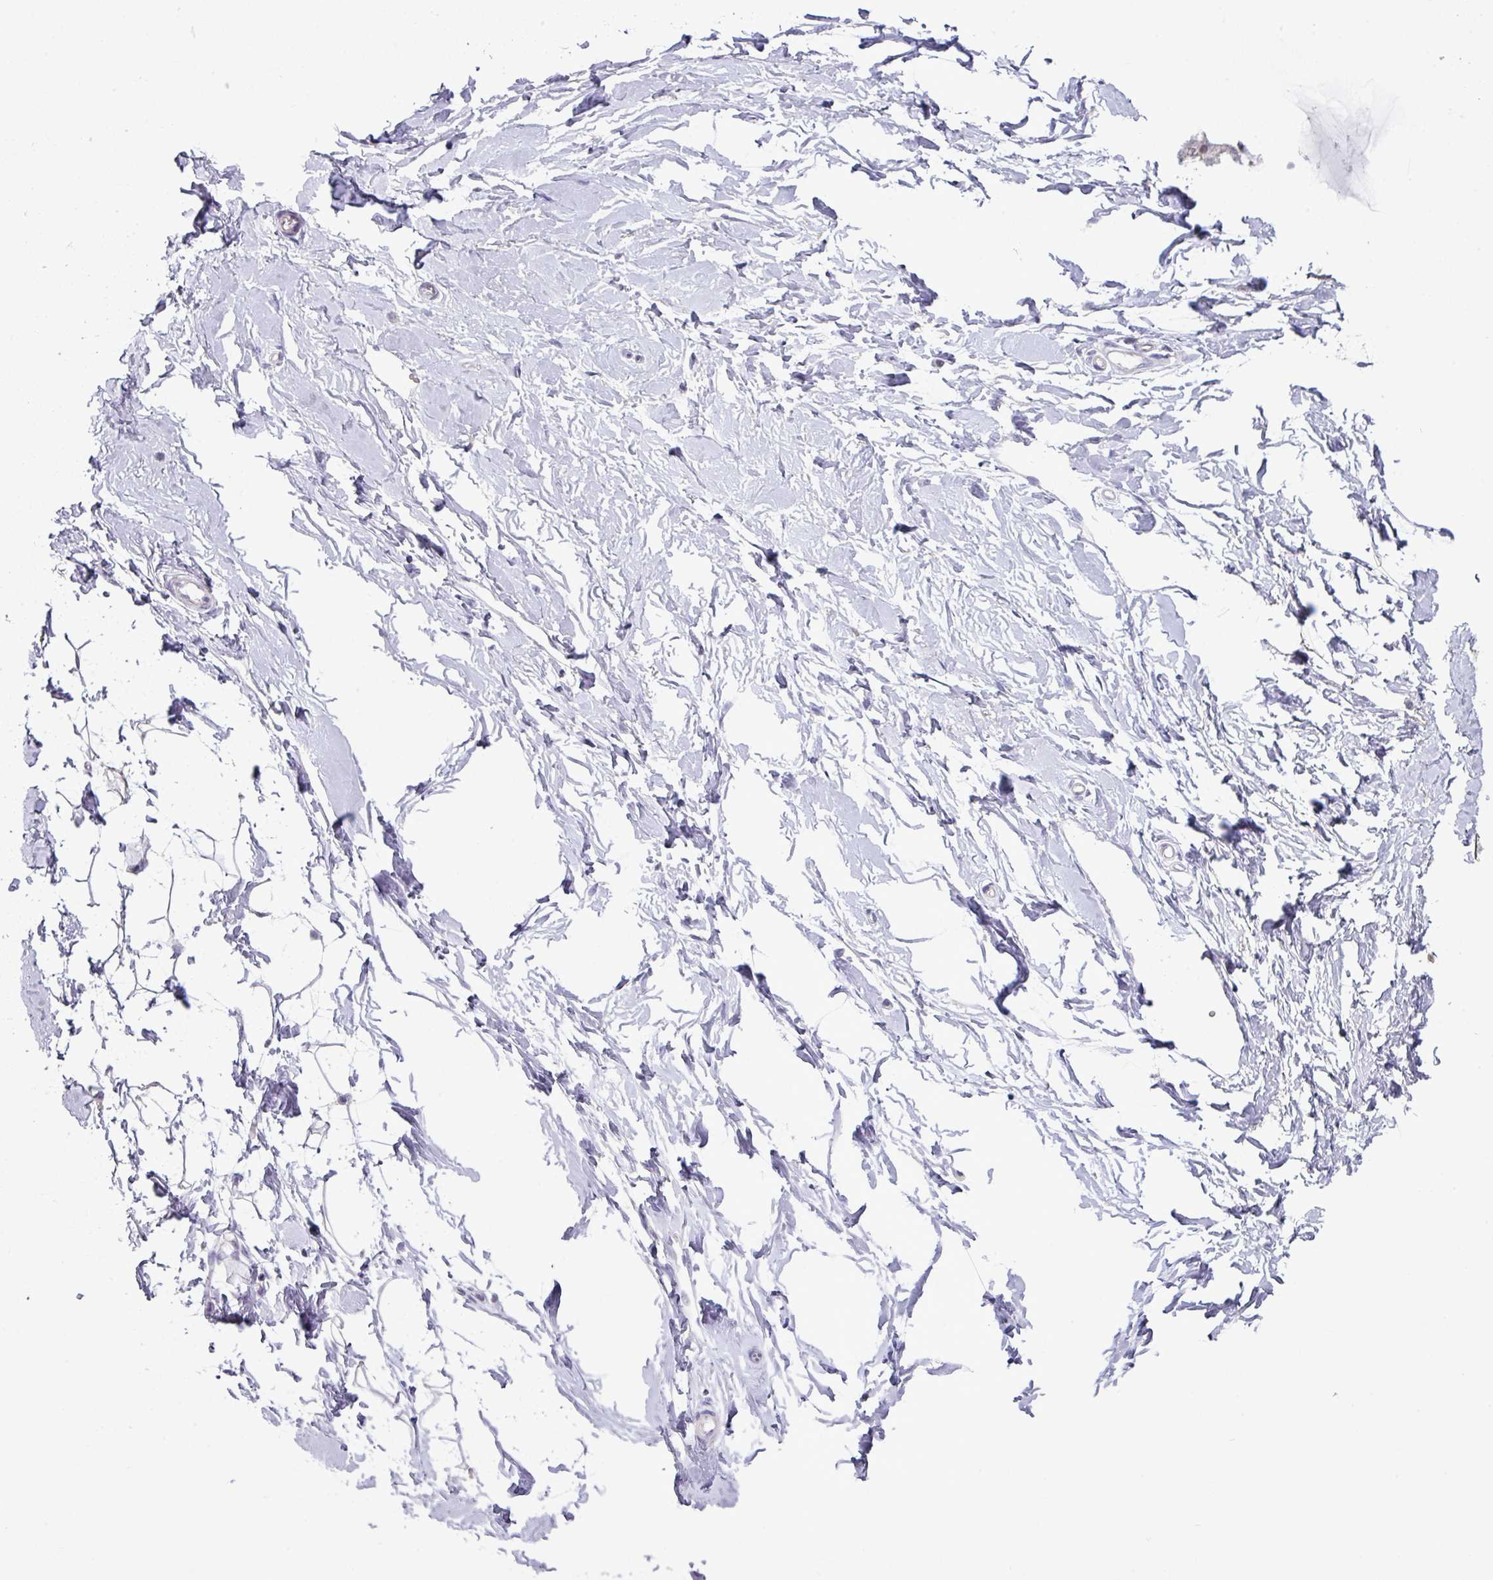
{"staining": {"intensity": "negative", "quantity": "none", "location": "none"}, "tissue": "breast", "cell_type": "Adipocytes", "image_type": "normal", "snomed": [{"axis": "morphology", "description": "Normal tissue, NOS"}, {"axis": "topography", "description": "Breast"}], "caption": "Protein analysis of unremarkable breast displays no significant expression in adipocytes.", "gene": "TTLL12", "patient": {"sex": "female", "age": 23}}